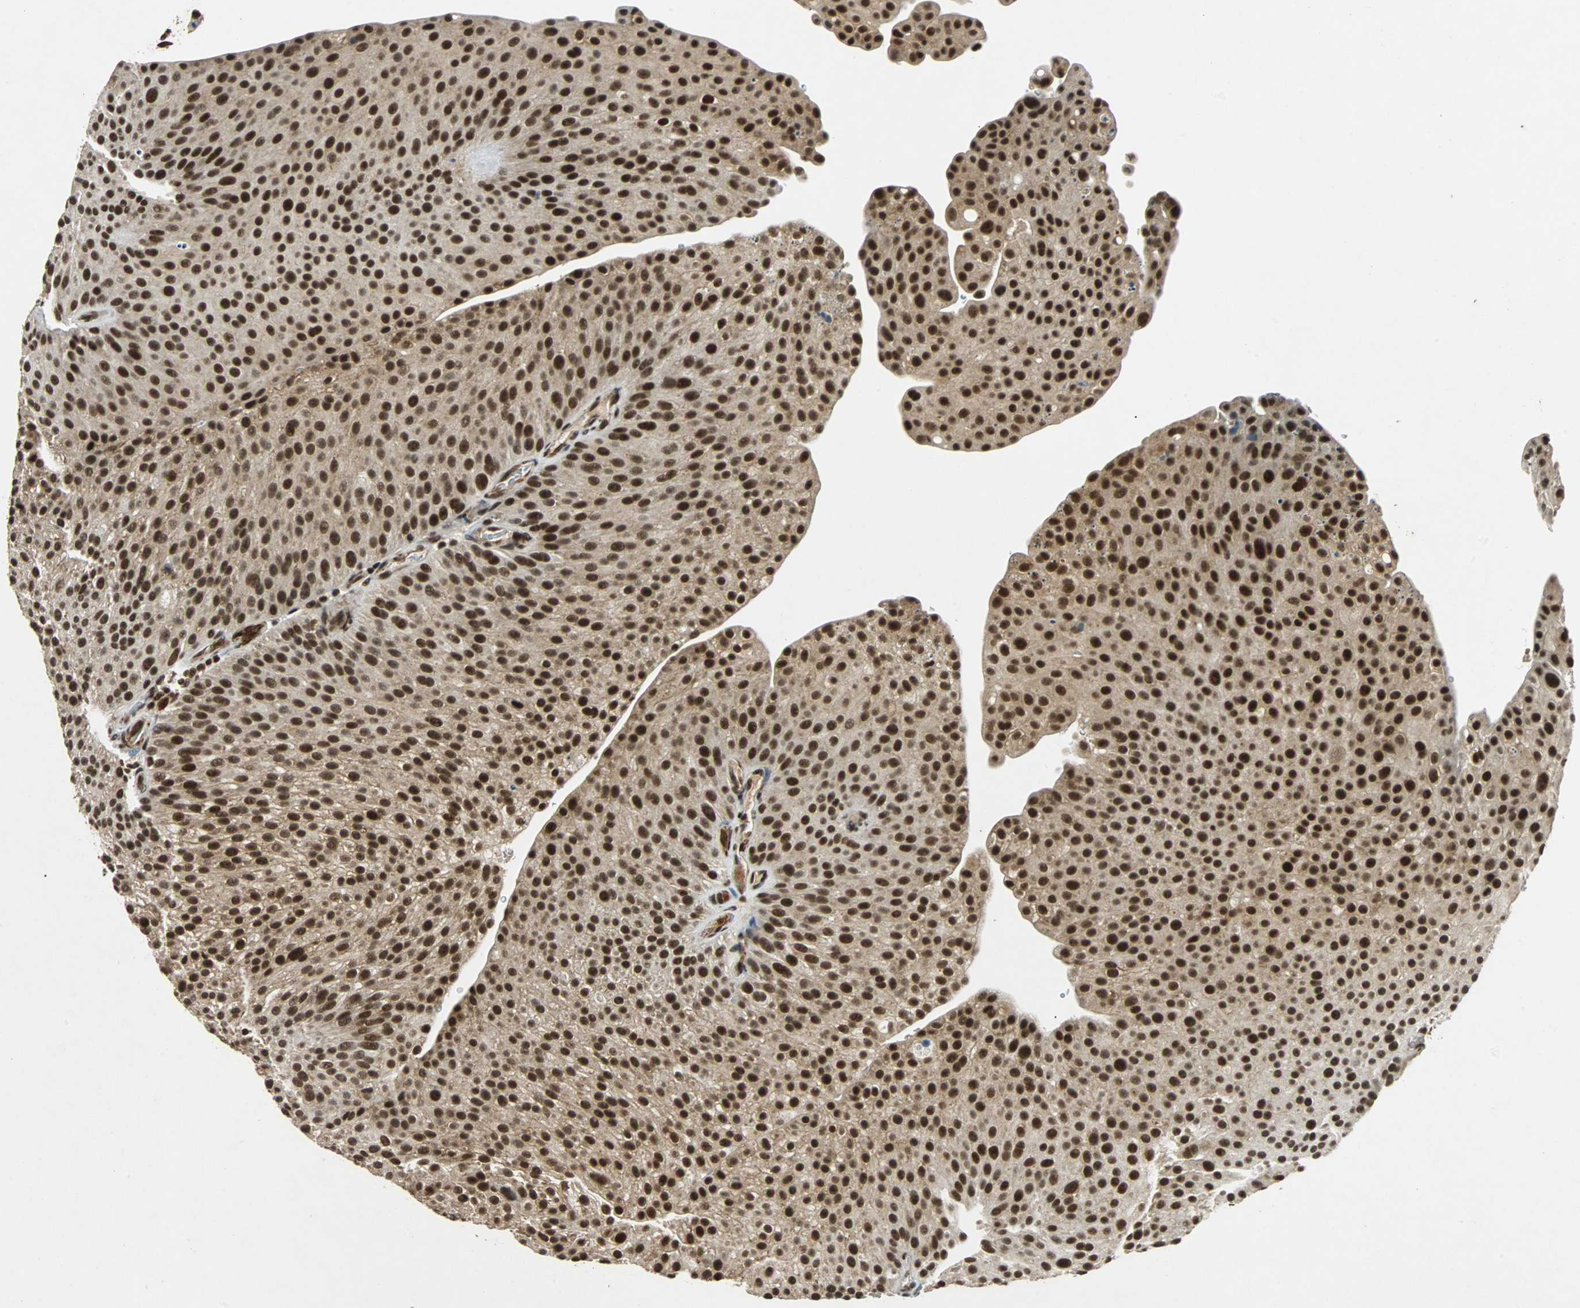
{"staining": {"intensity": "strong", "quantity": ">75%", "location": "nuclear"}, "tissue": "urothelial cancer", "cell_type": "Tumor cells", "image_type": "cancer", "snomed": [{"axis": "morphology", "description": "Urothelial carcinoma, Low grade"}, {"axis": "topography", "description": "Smooth muscle"}, {"axis": "topography", "description": "Urinary bladder"}], "caption": "Immunohistochemistry of human urothelial carcinoma (low-grade) shows high levels of strong nuclear expression in about >75% of tumor cells. (DAB IHC with brightfield microscopy, high magnification).", "gene": "TAF5", "patient": {"sex": "male", "age": 60}}